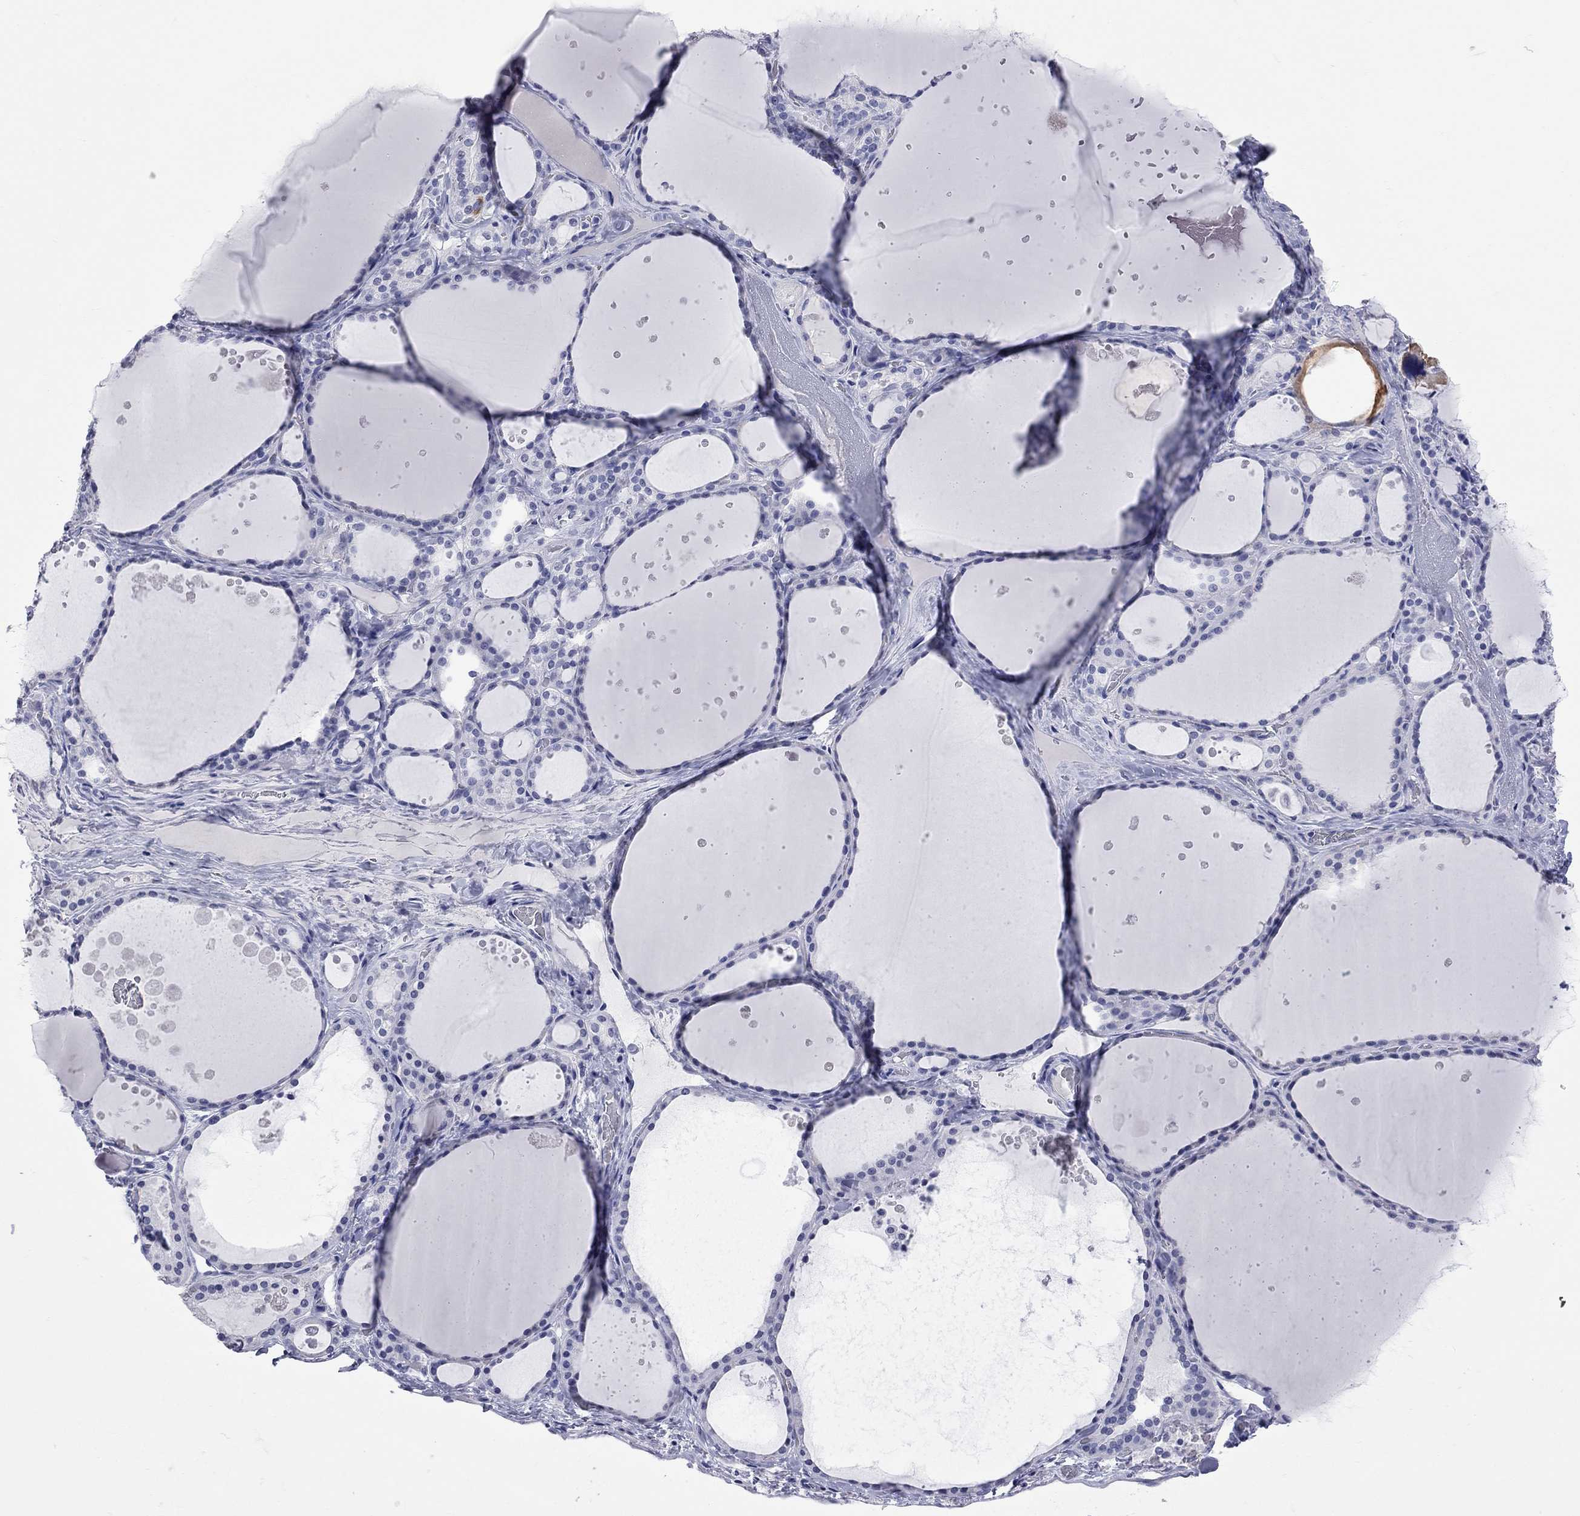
{"staining": {"intensity": "negative", "quantity": "none", "location": "none"}, "tissue": "thyroid gland", "cell_type": "Glandular cells", "image_type": "normal", "snomed": [{"axis": "morphology", "description": "Normal tissue, NOS"}, {"axis": "topography", "description": "Thyroid gland"}], "caption": "A high-resolution image shows IHC staining of normal thyroid gland, which displays no significant staining in glandular cells. The staining is performed using DAB (3,3'-diaminobenzidine) brown chromogen with nuclei counter-stained in using hematoxylin.", "gene": "FAM221B", "patient": {"sex": "male", "age": 63}}